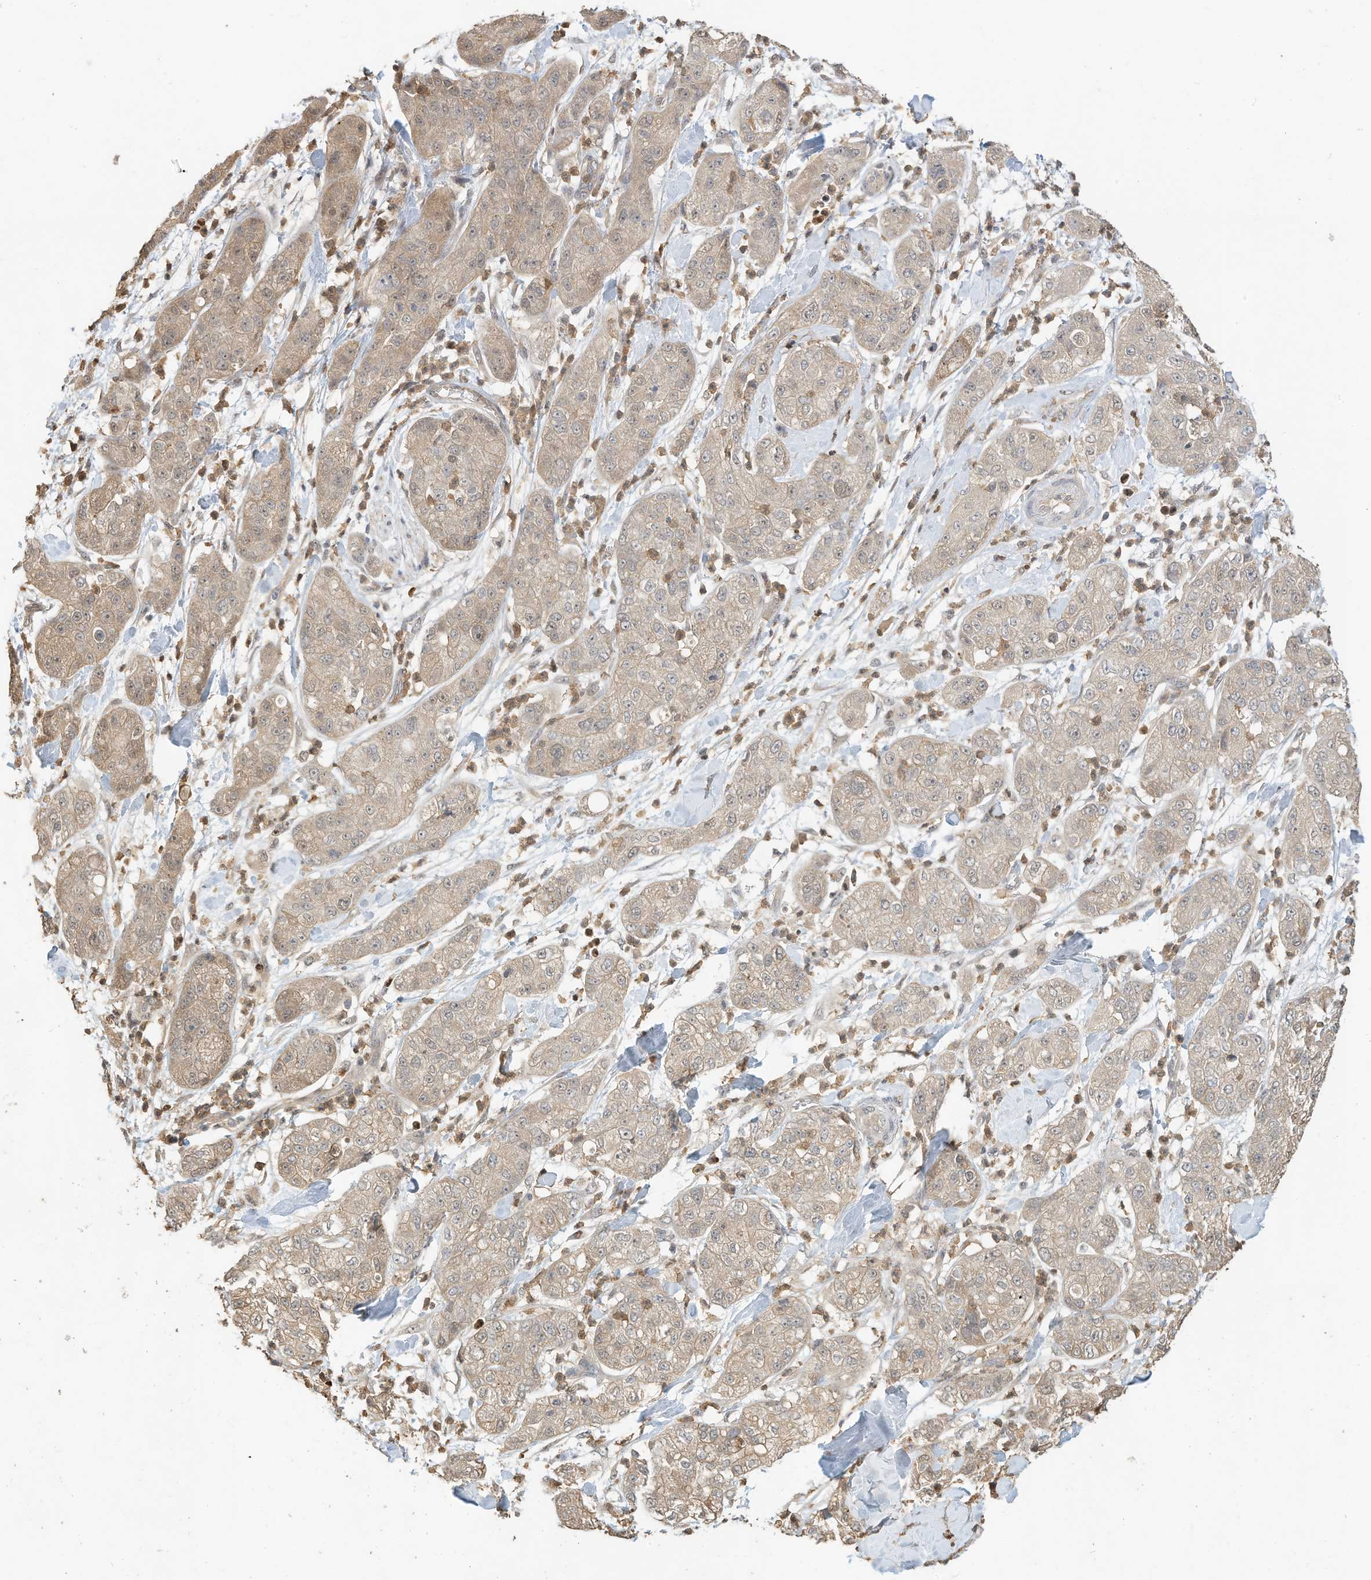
{"staining": {"intensity": "weak", "quantity": ">75%", "location": "cytoplasmic/membranous"}, "tissue": "pancreatic cancer", "cell_type": "Tumor cells", "image_type": "cancer", "snomed": [{"axis": "morphology", "description": "Adenocarcinoma, NOS"}, {"axis": "topography", "description": "Pancreas"}], "caption": "IHC image of pancreatic cancer stained for a protein (brown), which reveals low levels of weak cytoplasmic/membranous positivity in about >75% of tumor cells.", "gene": "OFD1", "patient": {"sex": "female", "age": 78}}